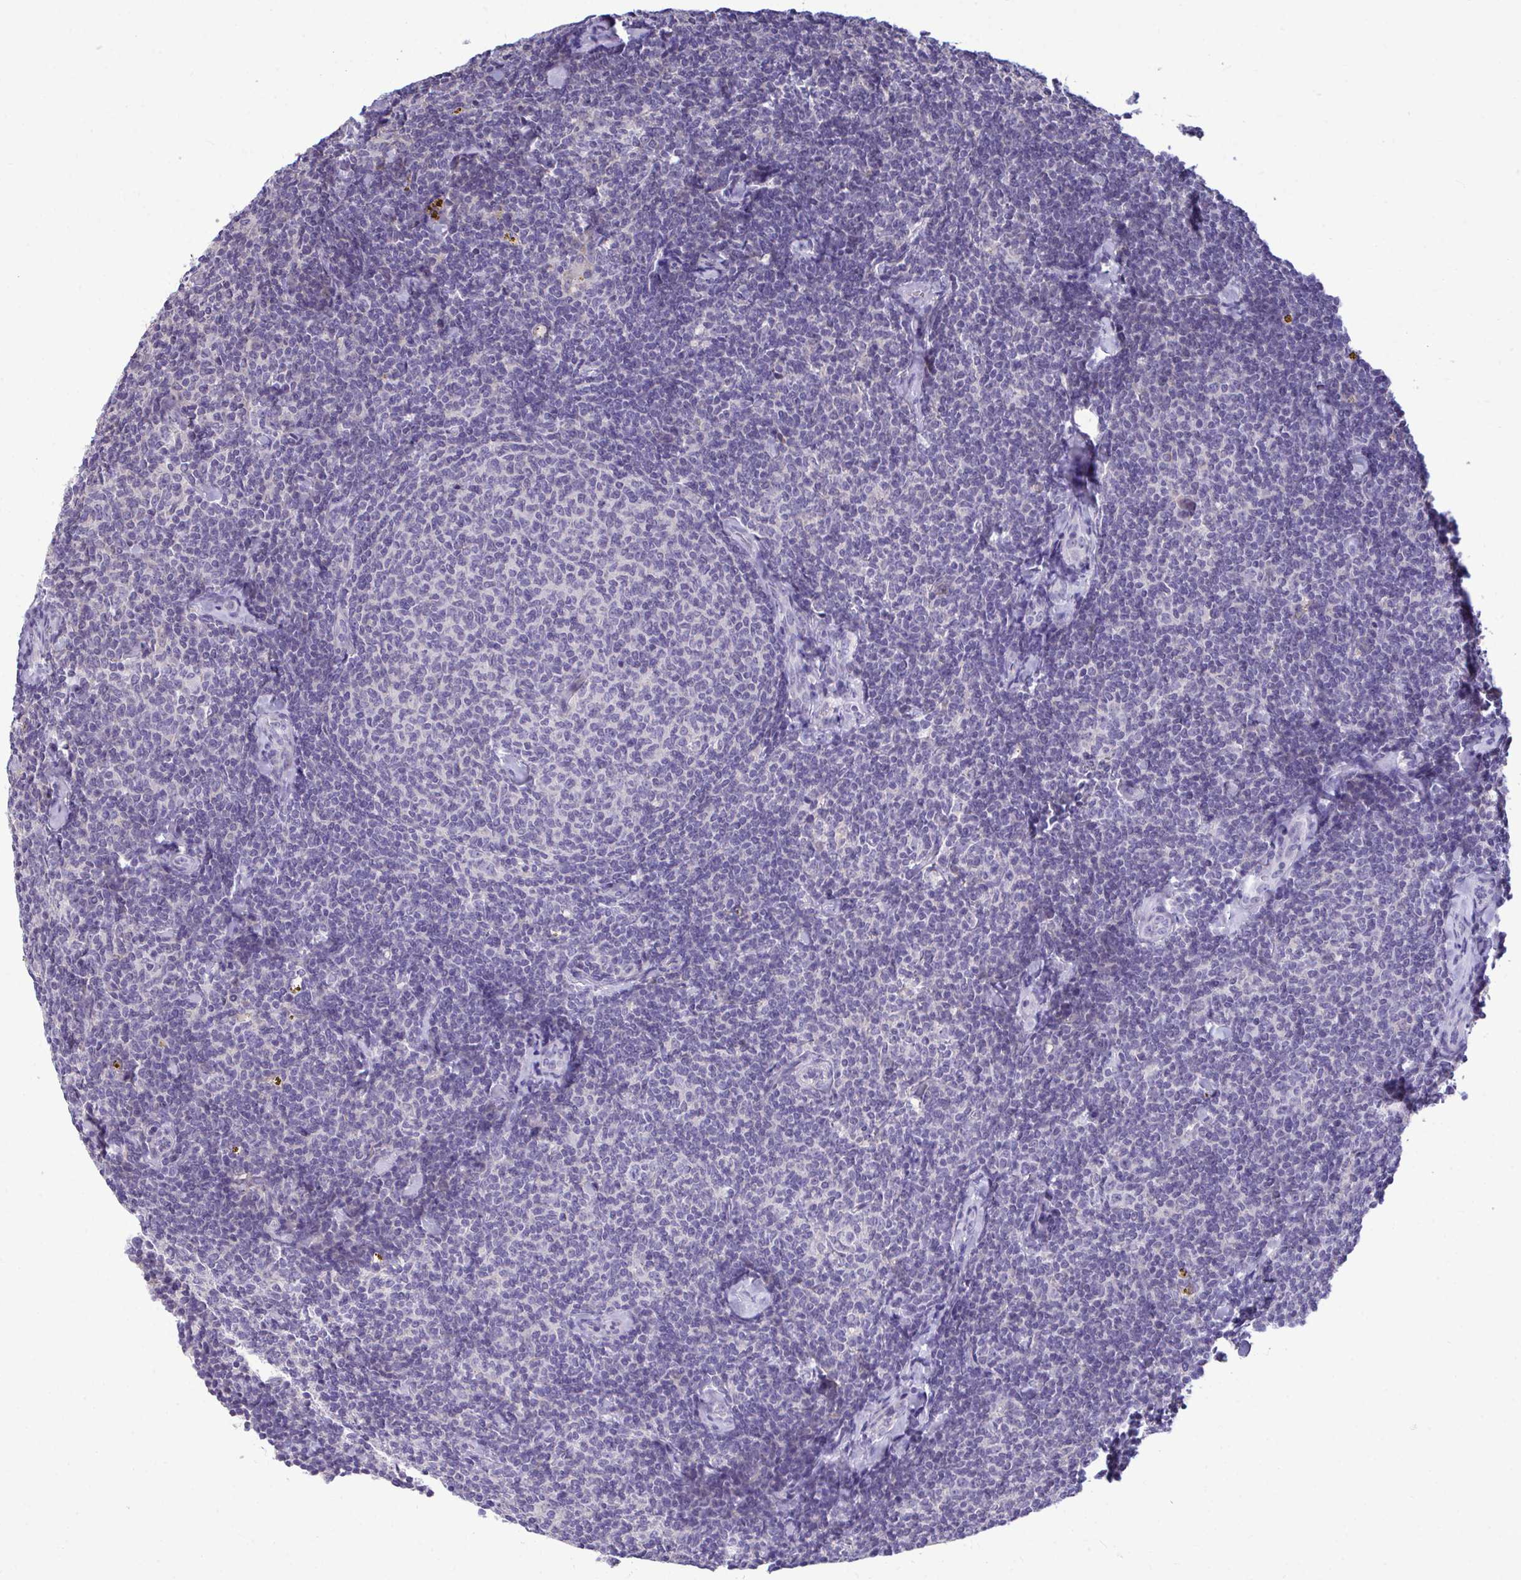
{"staining": {"intensity": "negative", "quantity": "none", "location": "none"}, "tissue": "lymphoma", "cell_type": "Tumor cells", "image_type": "cancer", "snomed": [{"axis": "morphology", "description": "Malignant lymphoma, non-Hodgkin's type, Low grade"}, {"axis": "topography", "description": "Lymph node"}], "caption": "Immunohistochemistry (IHC) micrograph of neoplastic tissue: human malignant lymphoma, non-Hodgkin's type (low-grade) stained with DAB shows no significant protein positivity in tumor cells.", "gene": "PIGK", "patient": {"sex": "female", "age": 56}}